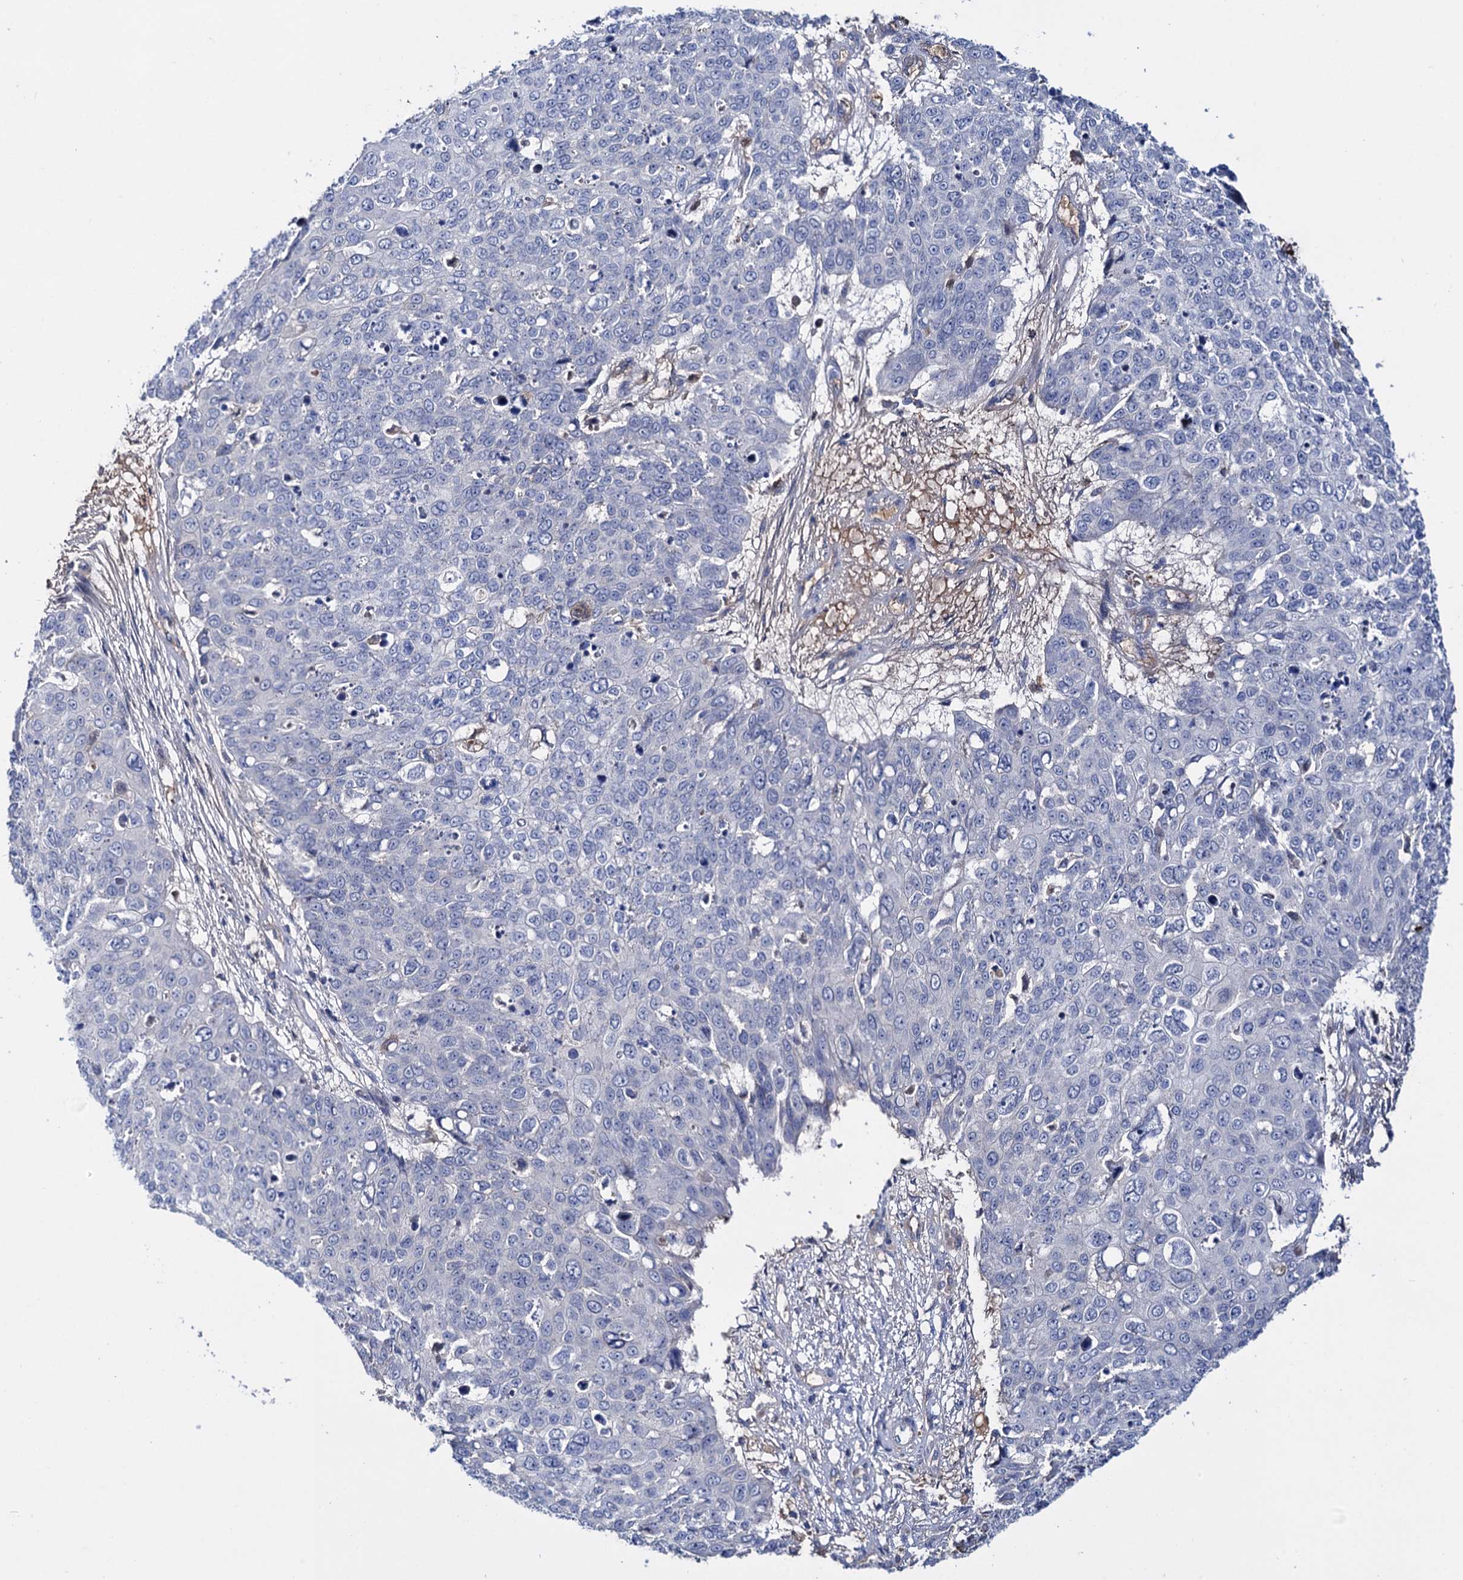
{"staining": {"intensity": "negative", "quantity": "none", "location": "none"}, "tissue": "skin cancer", "cell_type": "Tumor cells", "image_type": "cancer", "snomed": [{"axis": "morphology", "description": "Squamous cell carcinoma, NOS"}, {"axis": "topography", "description": "Skin"}], "caption": "A histopathology image of skin cancer stained for a protein displays no brown staining in tumor cells.", "gene": "PPP1R32", "patient": {"sex": "male", "age": 71}}